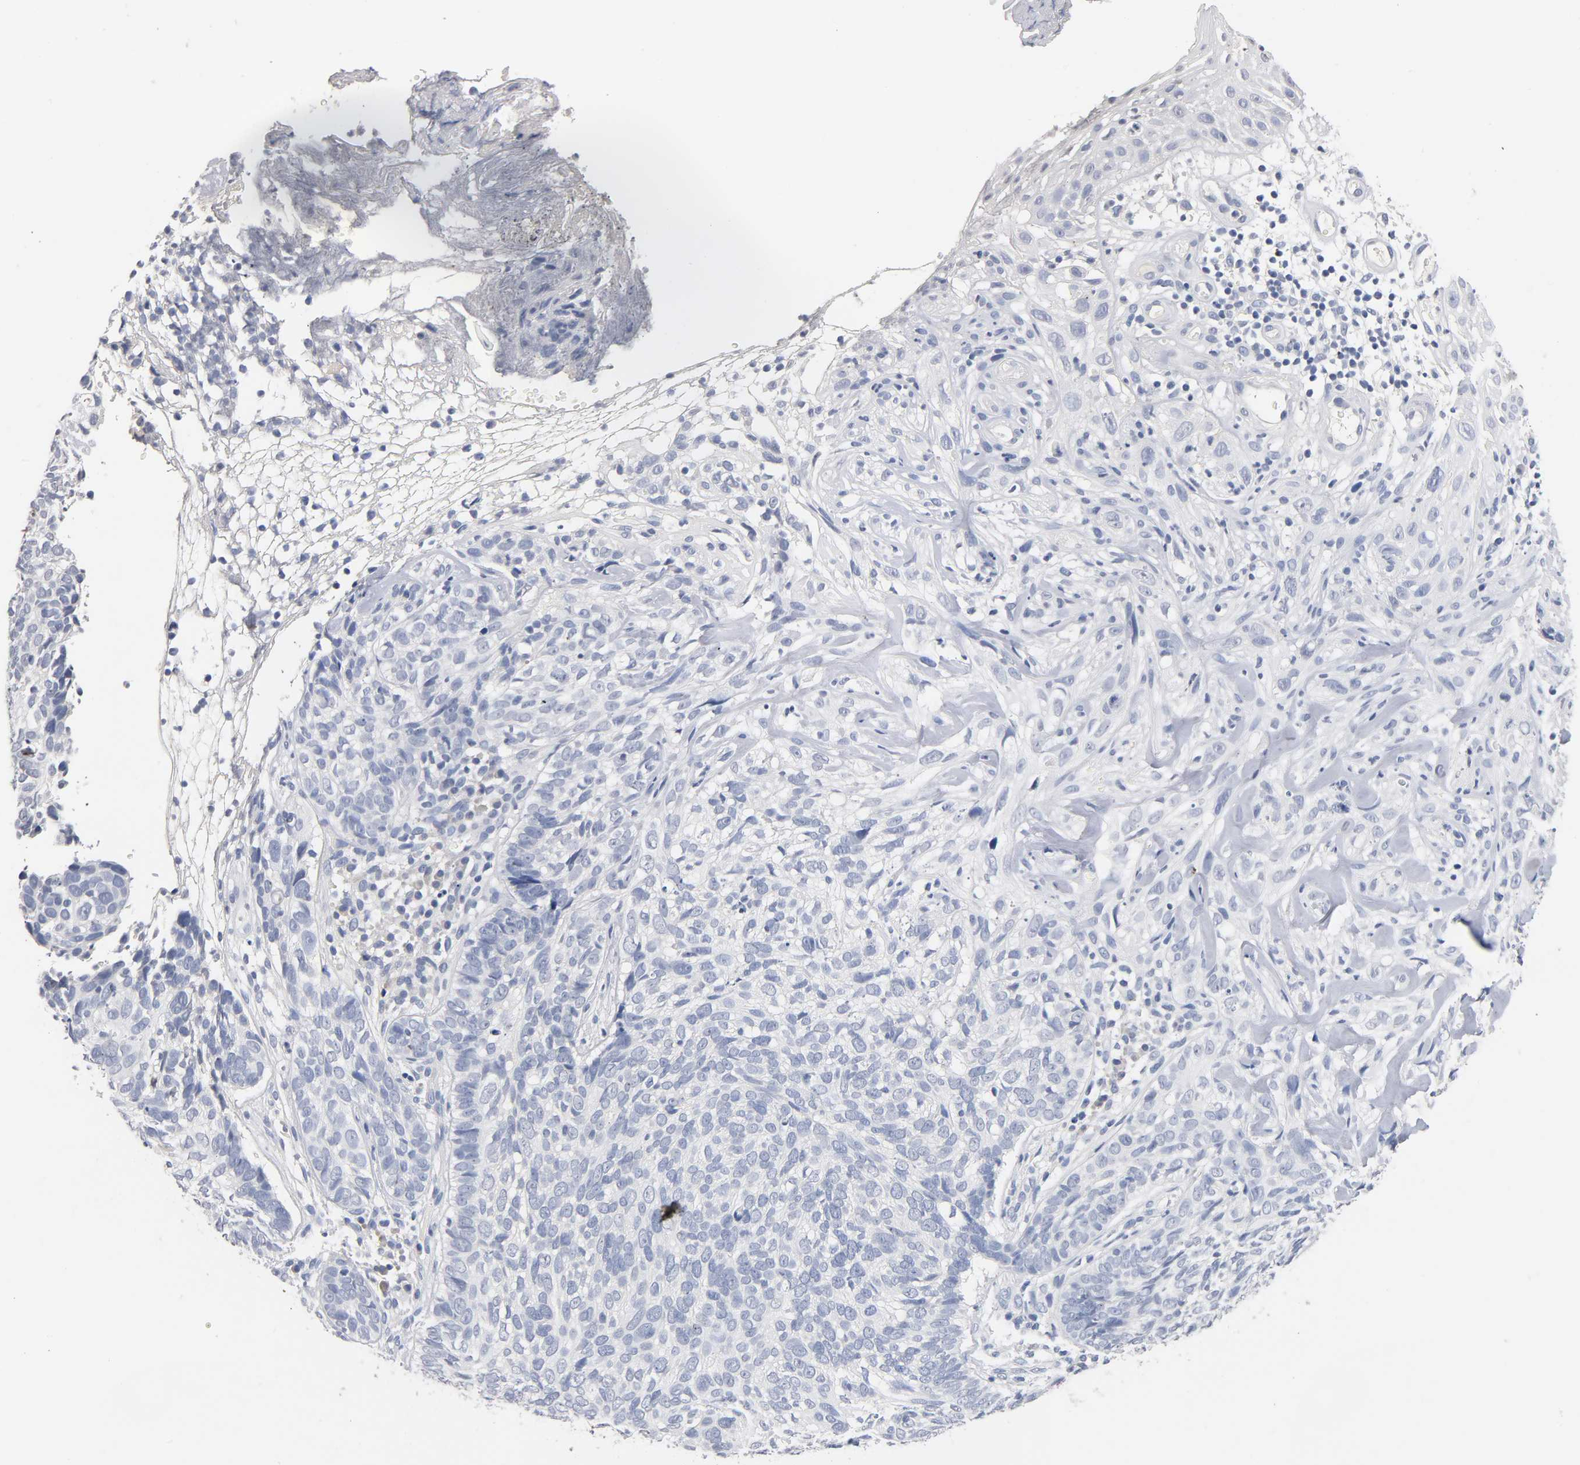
{"staining": {"intensity": "negative", "quantity": "none", "location": "none"}, "tissue": "skin cancer", "cell_type": "Tumor cells", "image_type": "cancer", "snomed": [{"axis": "morphology", "description": "Basal cell carcinoma"}, {"axis": "topography", "description": "Skin"}], "caption": "A photomicrograph of human skin basal cell carcinoma is negative for staining in tumor cells.", "gene": "ZCCHC13", "patient": {"sex": "male", "age": 72}}